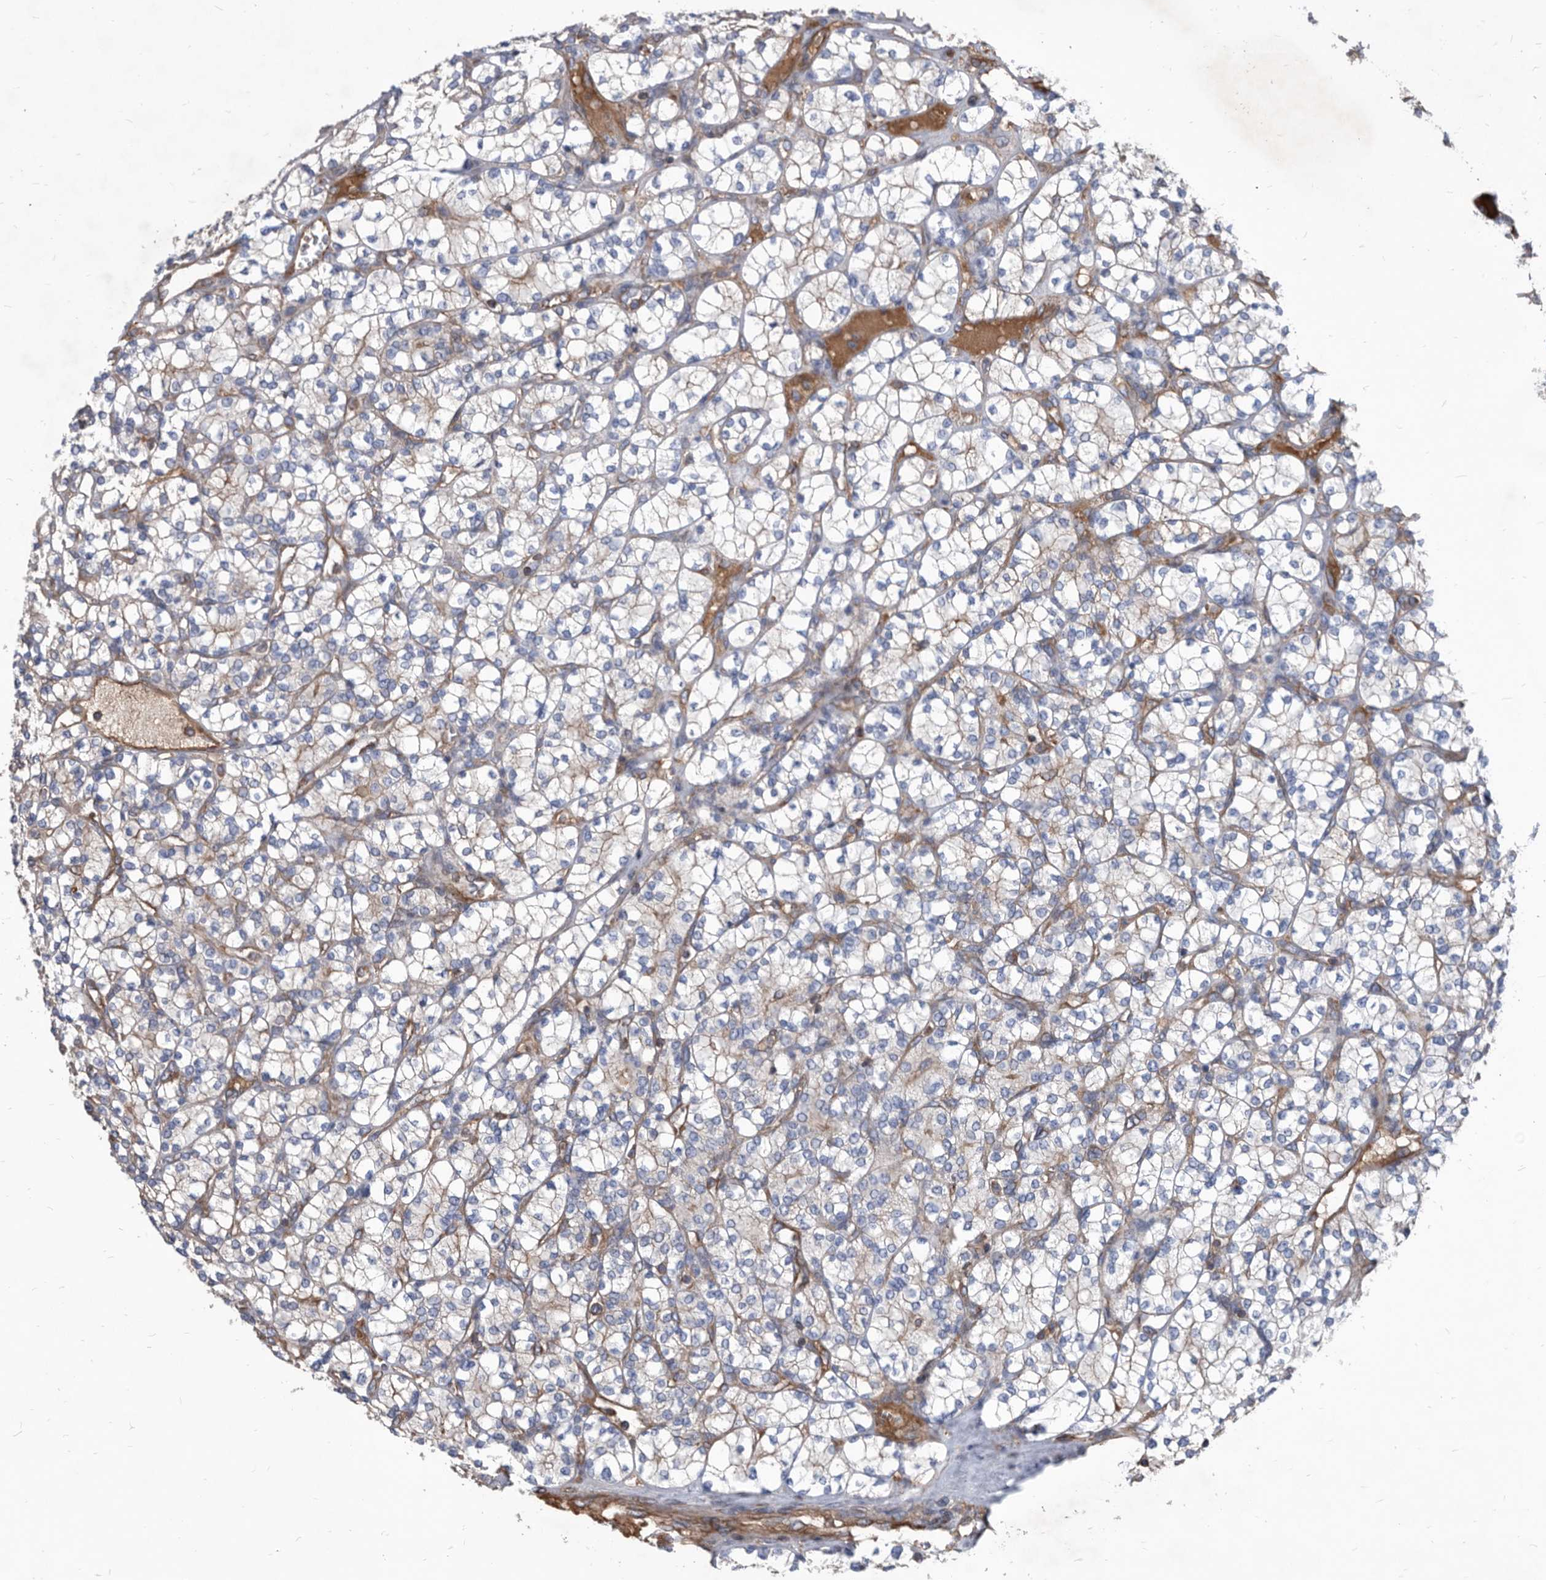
{"staining": {"intensity": "negative", "quantity": "none", "location": "none"}, "tissue": "renal cancer", "cell_type": "Tumor cells", "image_type": "cancer", "snomed": [{"axis": "morphology", "description": "Adenocarcinoma, NOS"}, {"axis": "topography", "description": "Kidney"}], "caption": "This is an immunohistochemistry micrograph of human renal cancer (adenocarcinoma). There is no positivity in tumor cells.", "gene": "ATP13A3", "patient": {"sex": "male", "age": 77}}